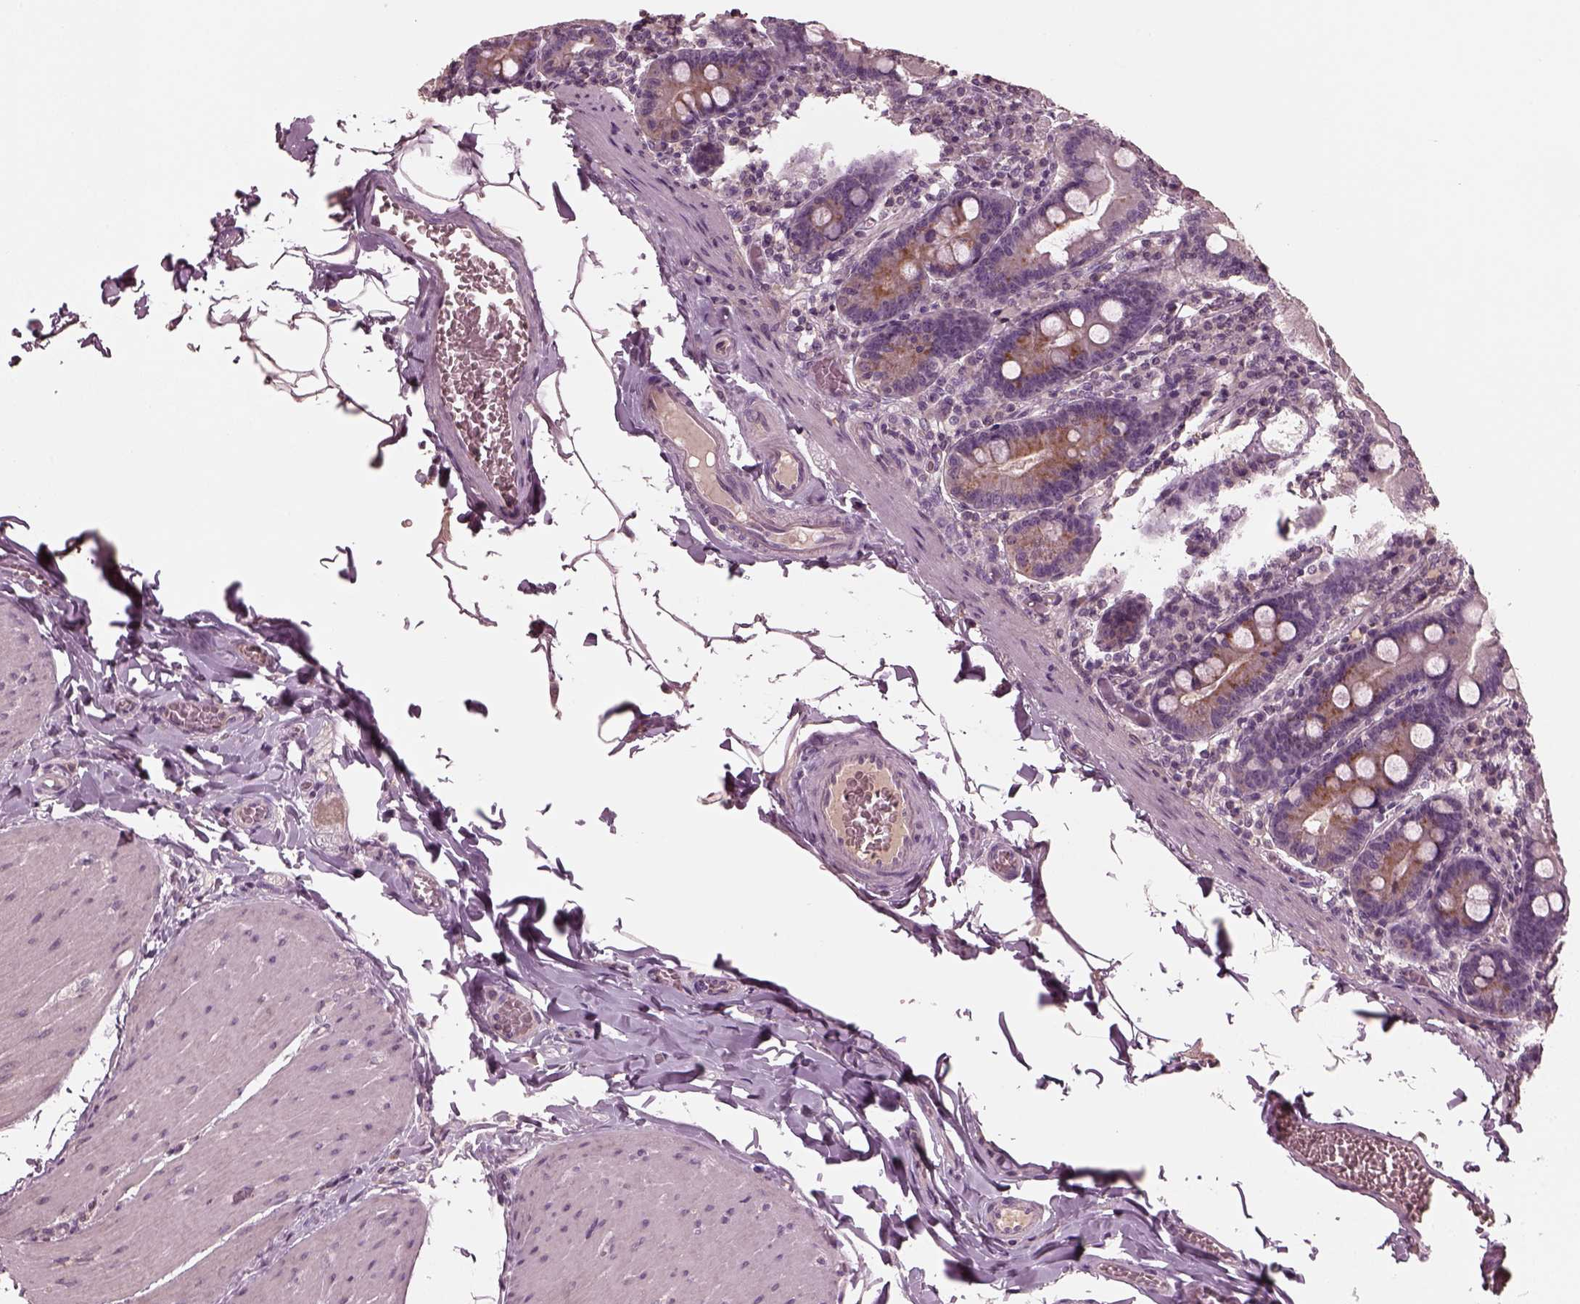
{"staining": {"intensity": "moderate", "quantity": "<25%", "location": "cytoplasmic/membranous"}, "tissue": "small intestine", "cell_type": "Glandular cells", "image_type": "normal", "snomed": [{"axis": "morphology", "description": "Normal tissue, NOS"}, {"axis": "topography", "description": "Small intestine"}], "caption": "This histopathology image reveals immunohistochemistry (IHC) staining of normal small intestine, with low moderate cytoplasmic/membranous staining in approximately <25% of glandular cells.", "gene": "PORCN", "patient": {"sex": "male", "age": 37}}